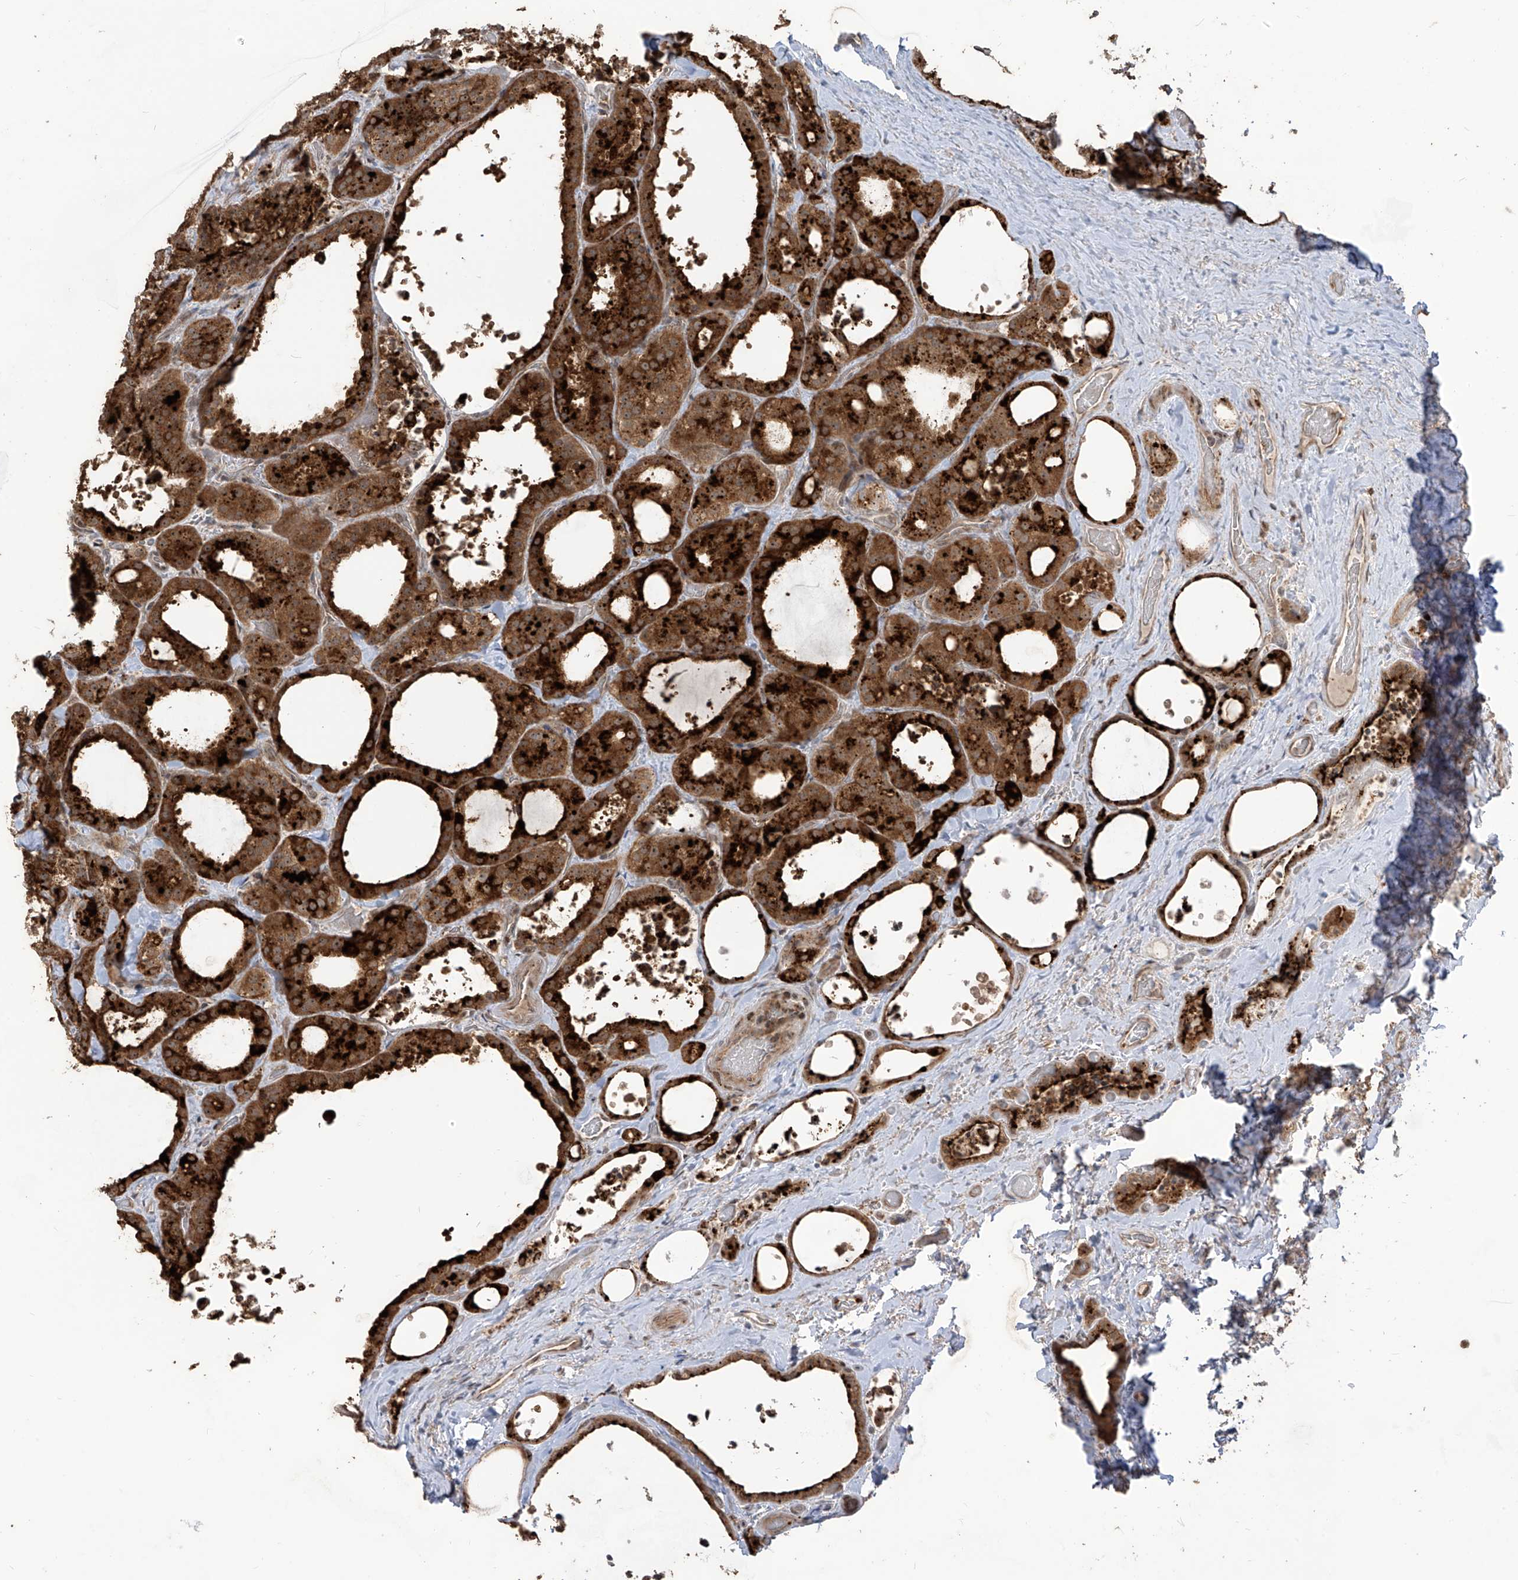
{"staining": {"intensity": "strong", "quantity": ">75%", "location": "cytoplasmic/membranous"}, "tissue": "thyroid cancer", "cell_type": "Tumor cells", "image_type": "cancer", "snomed": [{"axis": "morphology", "description": "Papillary adenocarcinoma, NOS"}, {"axis": "topography", "description": "Thyroid gland"}], "caption": "A brown stain shows strong cytoplasmic/membranous positivity of a protein in thyroid cancer (papillary adenocarcinoma) tumor cells.", "gene": "CARF", "patient": {"sex": "male", "age": 77}}